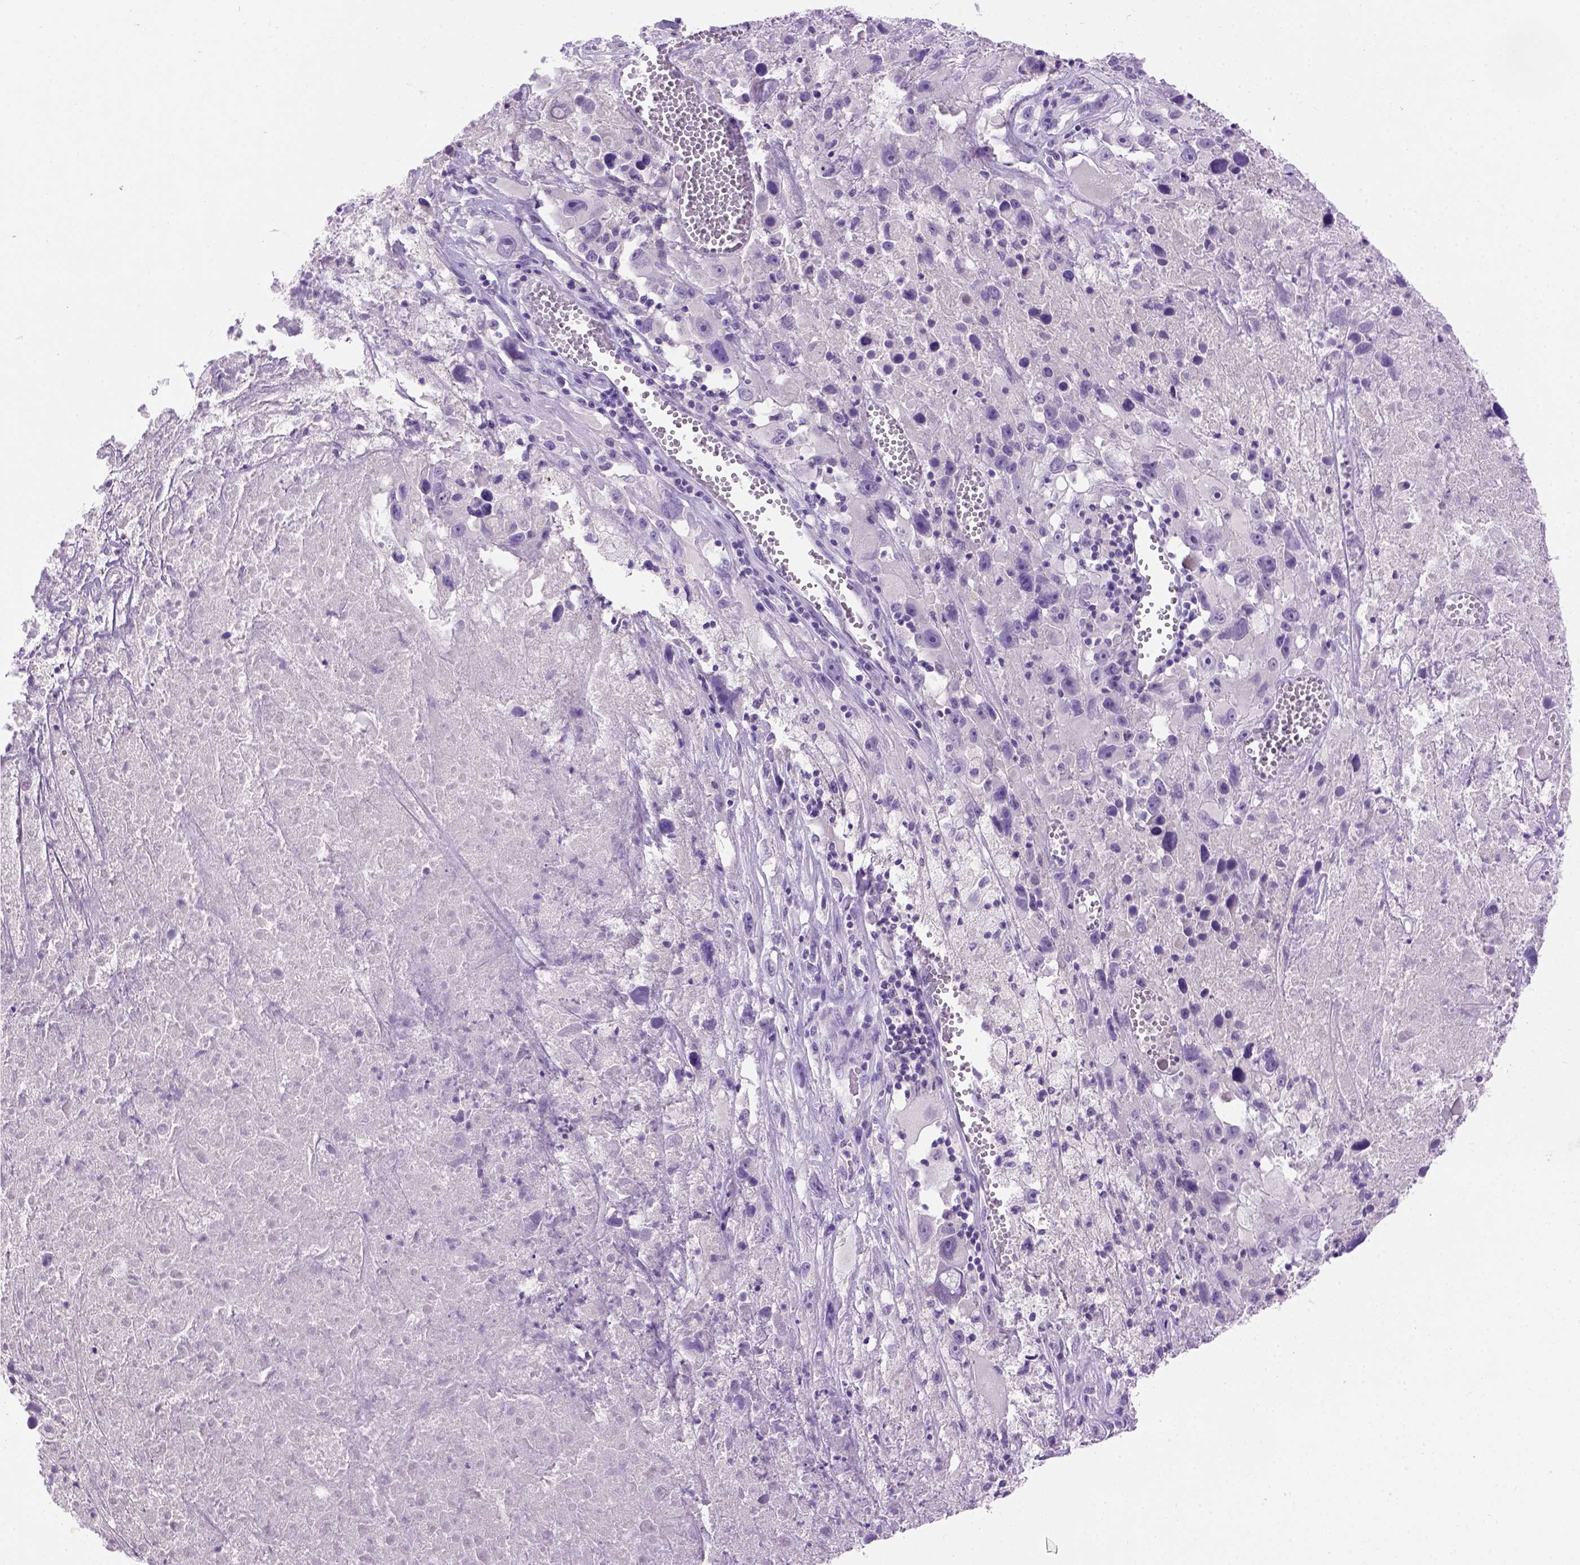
{"staining": {"intensity": "negative", "quantity": "none", "location": "none"}, "tissue": "melanoma", "cell_type": "Tumor cells", "image_type": "cancer", "snomed": [{"axis": "morphology", "description": "Malignant melanoma, Metastatic site"}, {"axis": "topography", "description": "Lymph node"}], "caption": "IHC micrograph of neoplastic tissue: human malignant melanoma (metastatic site) stained with DAB shows no significant protein staining in tumor cells.", "gene": "CDH1", "patient": {"sex": "male", "age": 50}}